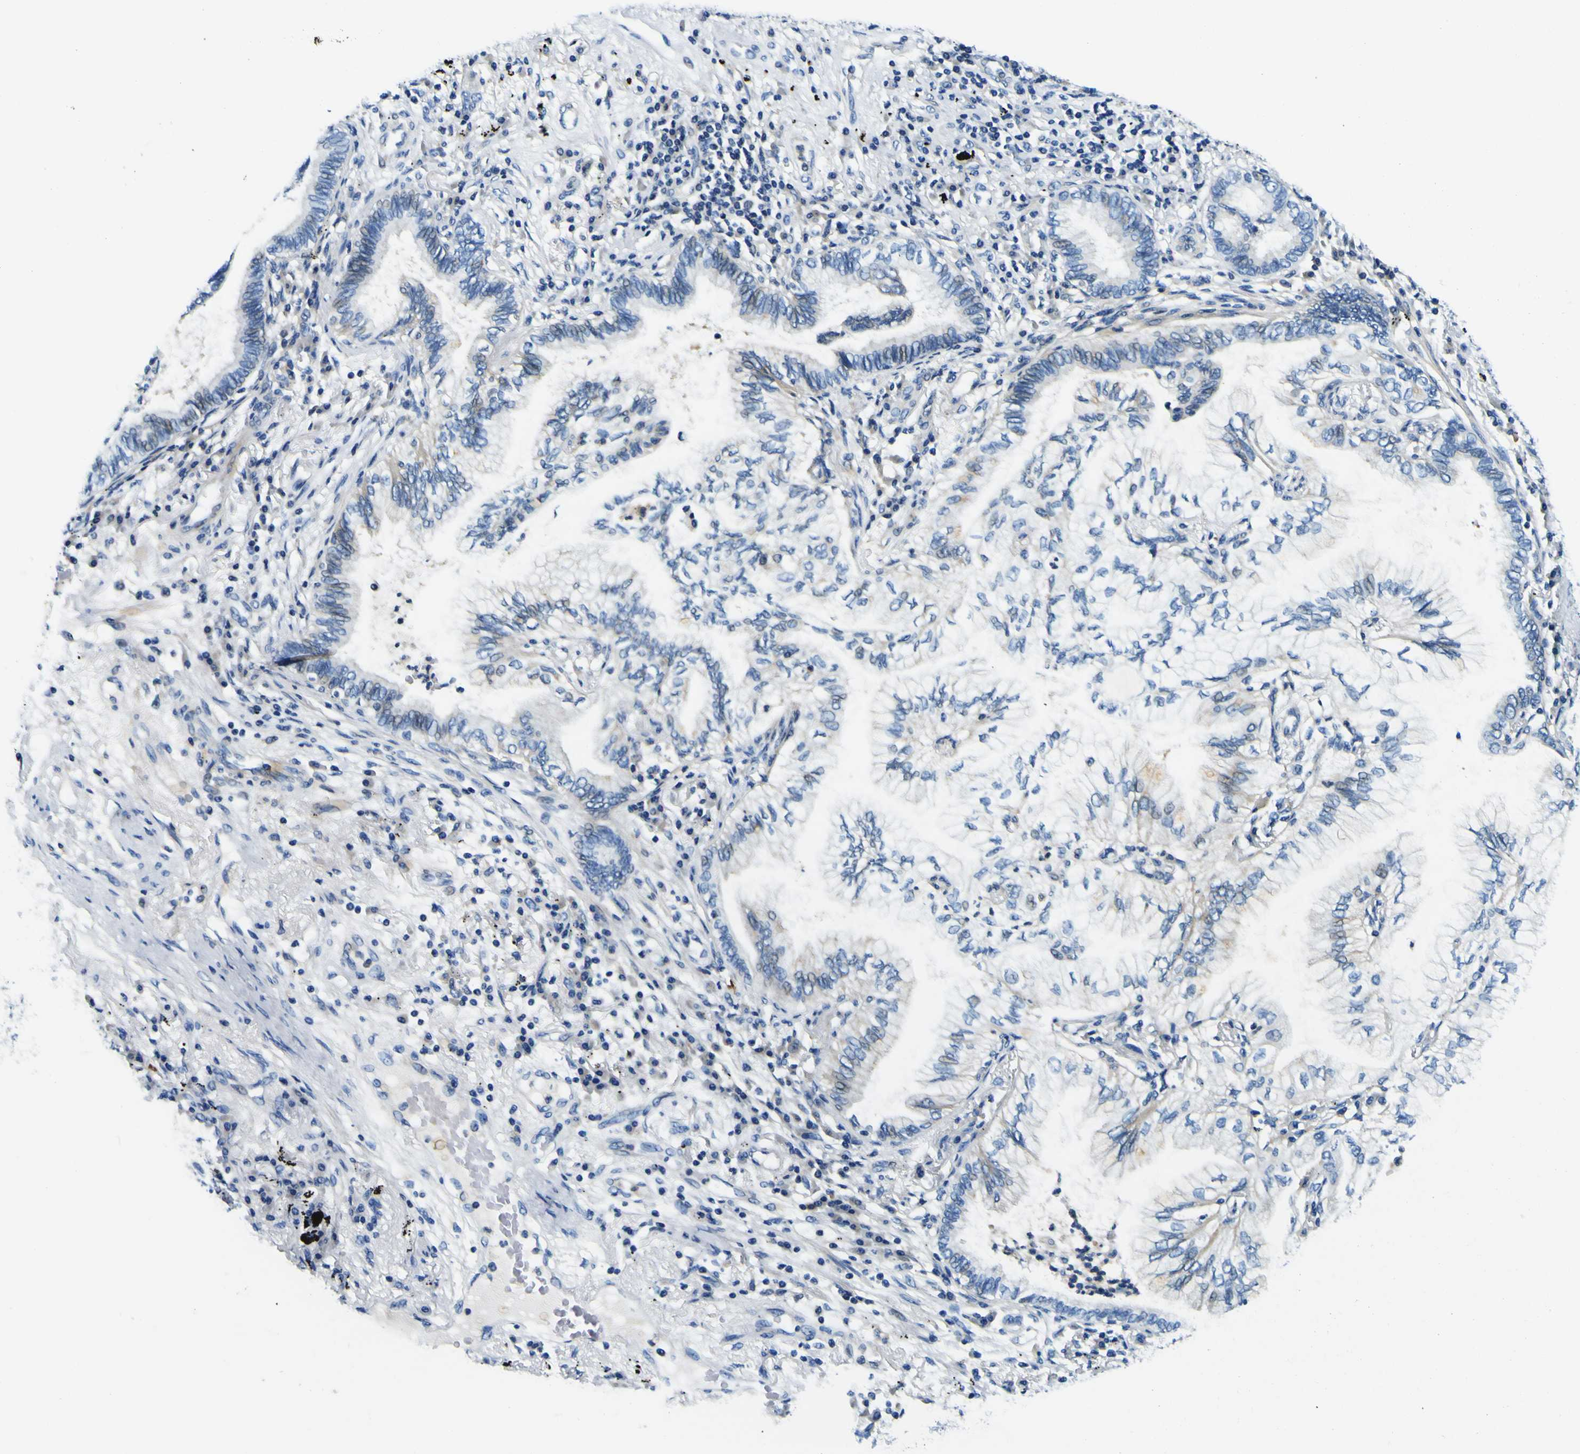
{"staining": {"intensity": "weak", "quantity": "<25%", "location": "cytoplasmic/membranous"}, "tissue": "lung cancer", "cell_type": "Tumor cells", "image_type": "cancer", "snomed": [{"axis": "morphology", "description": "Normal tissue, NOS"}, {"axis": "morphology", "description": "Adenocarcinoma, NOS"}, {"axis": "topography", "description": "Bronchus"}, {"axis": "topography", "description": "Lung"}], "caption": "High magnification brightfield microscopy of adenocarcinoma (lung) stained with DAB (3,3'-diaminobenzidine) (brown) and counterstained with hematoxylin (blue): tumor cells show no significant positivity. (DAB immunohistochemistry (IHC) with hematoxylin counter stain).", "gene": "CLSTN1", "patient": {"sex": "female", "age": 70}}